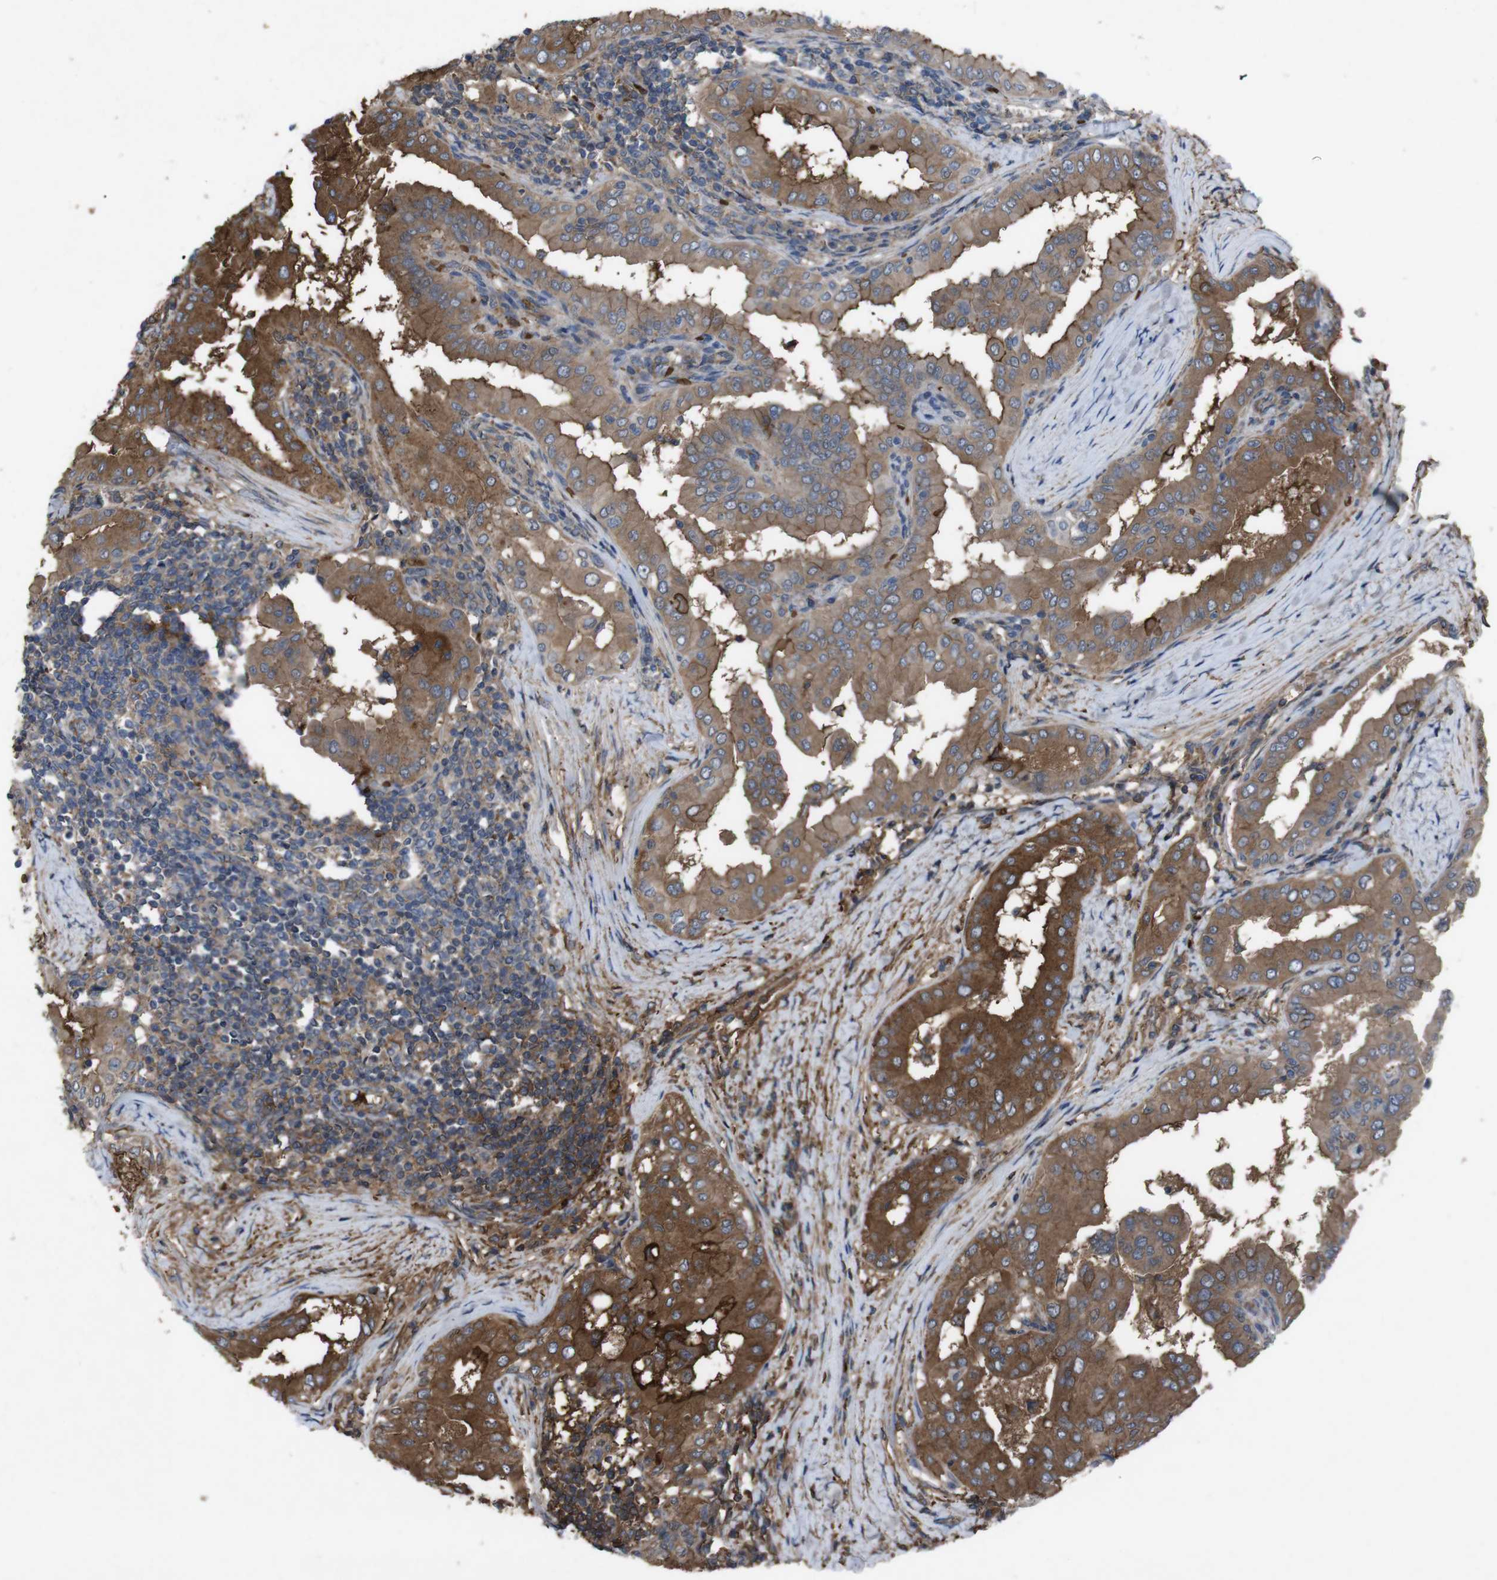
{"staining": {"intensity": "strong", "quantity": ">75%", "location": "cytoplasmic/membranous"}, "tissue": "thyroid cancer", "cell_type": "Tumor cells", "image_type": "cancer", "snomed": [{"axis": "morphology", "description": "Papillary adenocarcinoma, NOS"}, {"axis": "topography", "description": "Thyroid gland"}], "caption": "IHC (DAB (3,3'-diaminobenzidine)) staining of human thyroid cancer (papillary adenocarcinoma) reveals strong cytoplasmic/membranous protein positivity in about >75% of tumor cells.", "gene": "SPTB", "patient": {"sex": "male", "age": 33}}